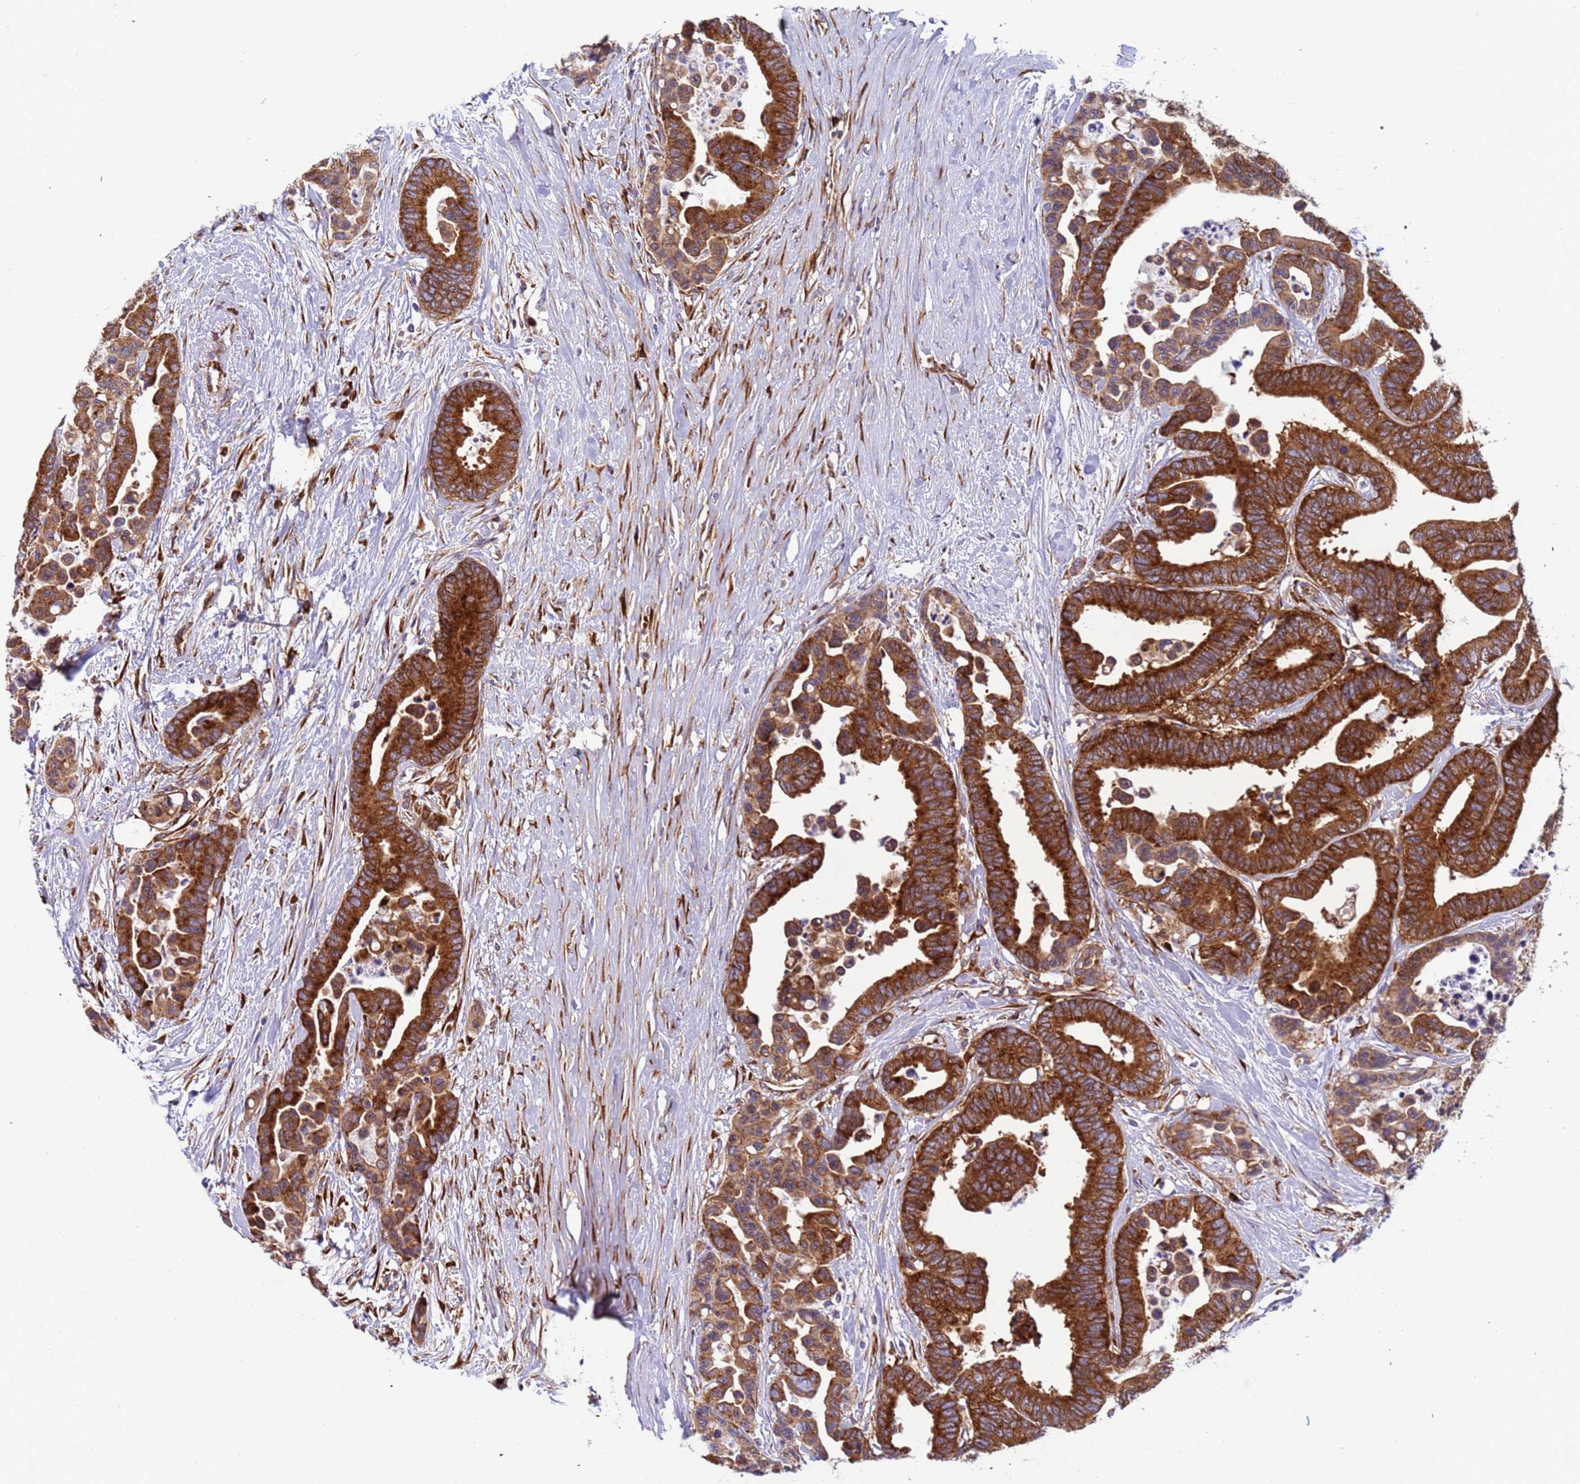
{"staining": {"intensity": "strong", "quantity": ">75%", "location": "cytoplasmic/membranous"}, "tissue": "colorectal cancer", "cell_type": "Tumor cells", "image_type": "cancer", "snomed": [{"axis": "morphology", "description": "Adenocarcinoma, NOS"}, {"axis": "topography", "description": "Colon"}], "caption": "This is an image of immunohistochemistry staining of colorectal adenocarcinoma, which shows strong expression in the cytoplasmic/membranous of tumor cells.", "gene": "RPL36", "patient": {"sex": "male", "age": 82}}